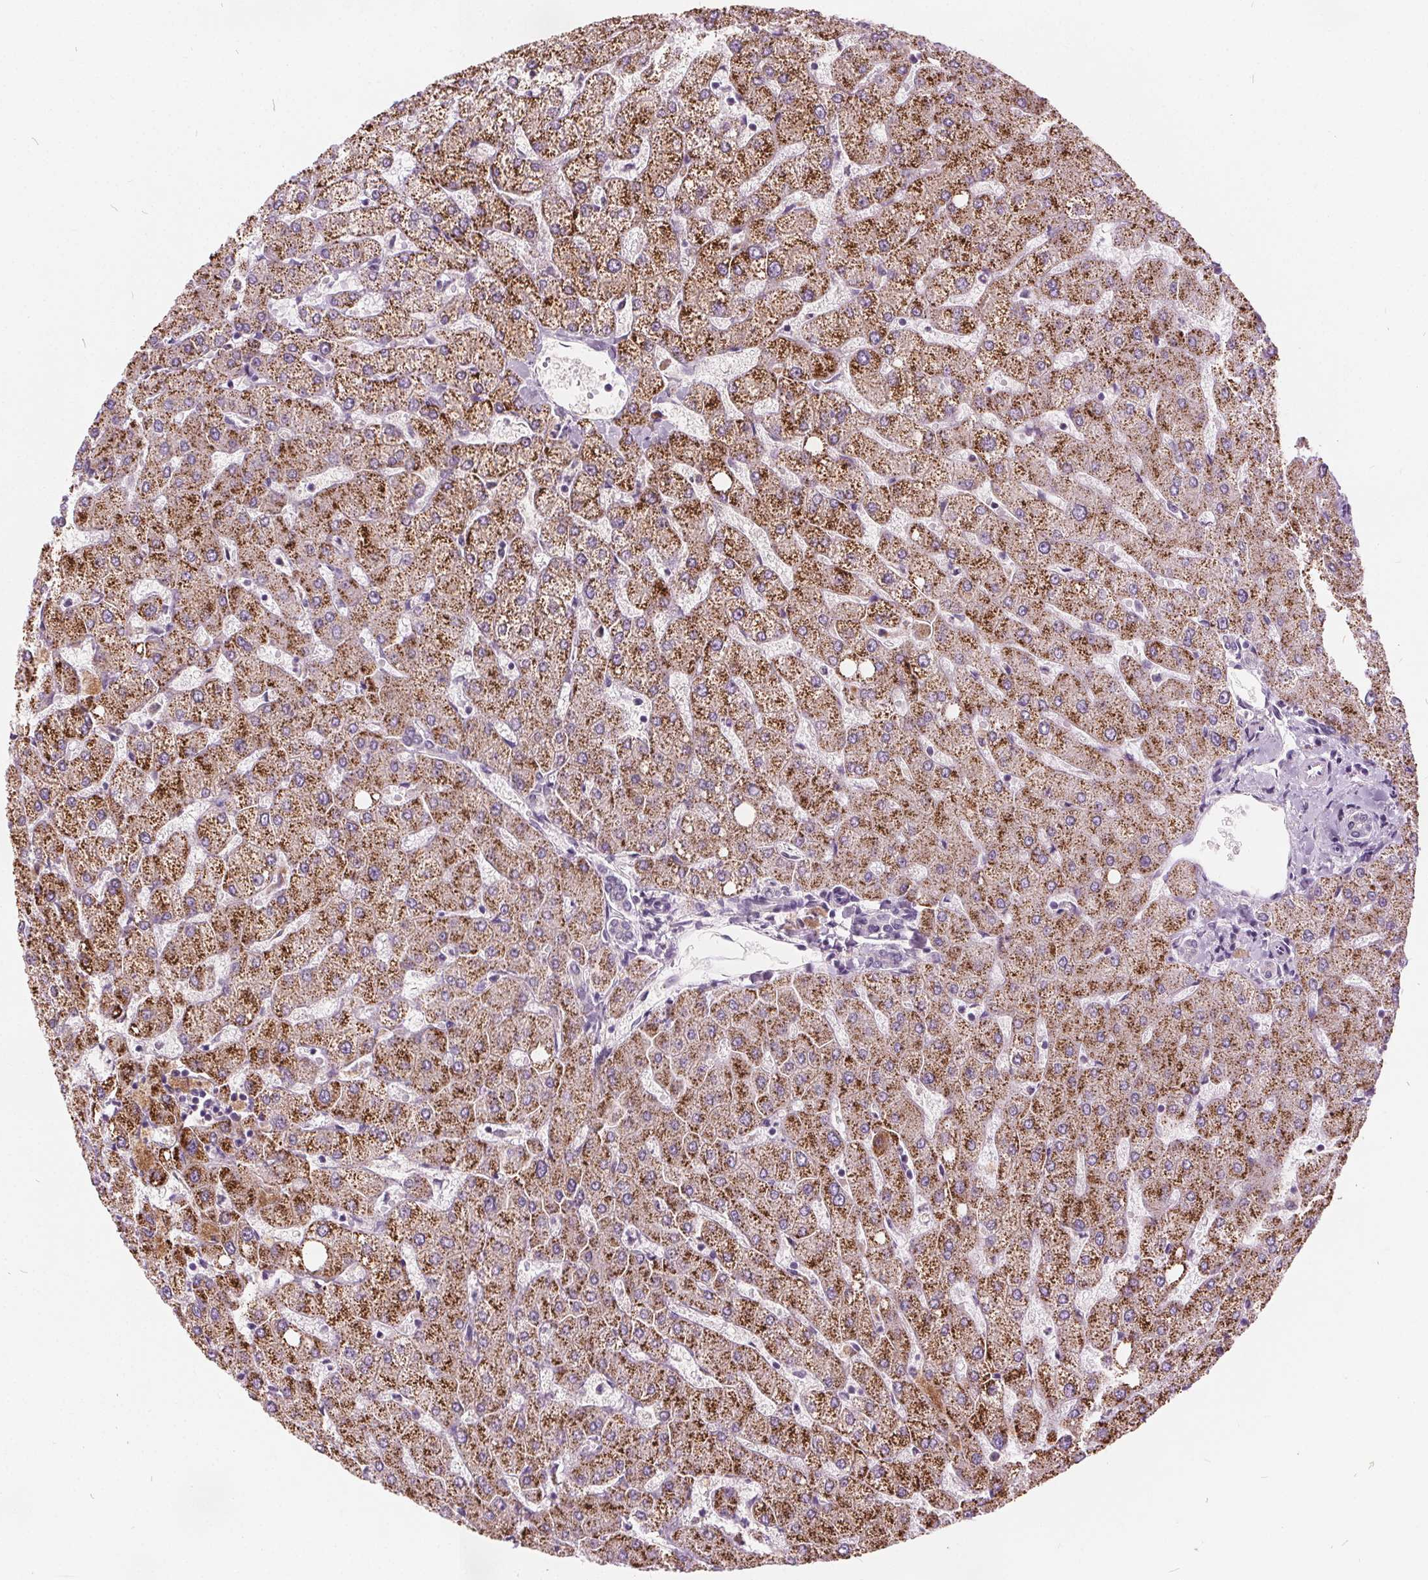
{"staining": {"intensity": "negative", "quantity": "none", "location": "none"}, "tissue": "liver", "cell_type": "Cholangiocytes", "image_type": "normal", "snomed": [{"axis": "morphology", "description": "Normal tissue, NOS"}, {"axis": "topography", "description": "Liver"}], "caption": "IHC image of normal liver: liver stained with DAB displays no significant protein staining in cholangiocytes. (Stains: DAB immunohistochemistry with hematoxylin counter stain, Microscopy: brightfield microscopy at high magnification).", "gene": "ACOX2", "patient": {"sex": "female", "age": 54}}